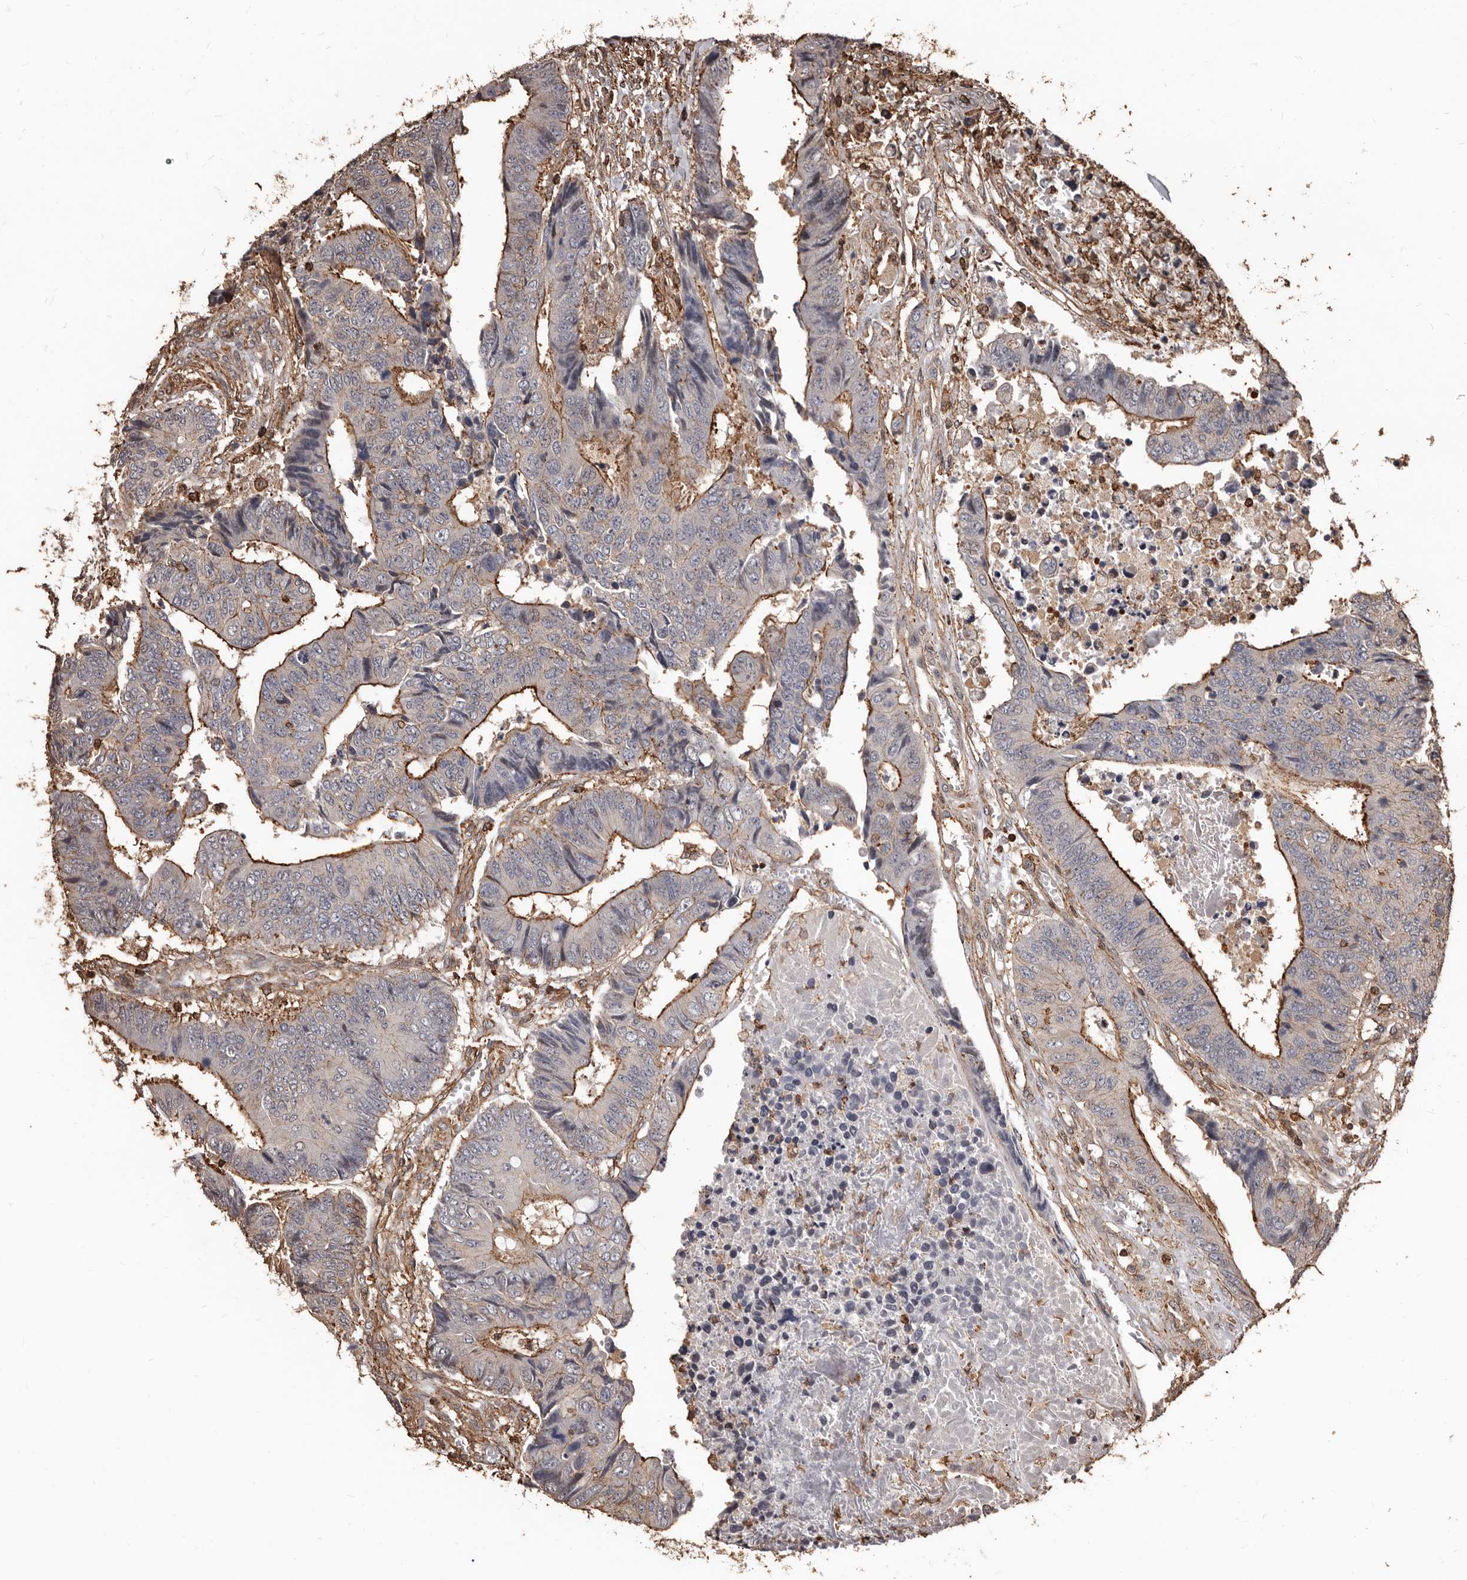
{"staining": {"intensity": "moderate", "quantity": "25%-75%", "location": "cytoplasmic/membranous"}, "tissue": "colorectal cancer", "cell_type": "Tumor cells", "image_type": "cancer", "snomed": [{"axis": "morphology", "description": "Adenocarcinoma, NOS"}, {"axis": "topography", "description": "Rectum"}], "caption": "Immunohistochemical staining of colorectal adenocarcinoma reveals medium levels of moderate cytoplasmic/membranous positivity in about 25%-75% of tumor cells. (brown staining indicates protein expression, while blue staining denotes nuclei).", "gene": "GSK3A", "patient": {"sex": "male", "age": 84}}